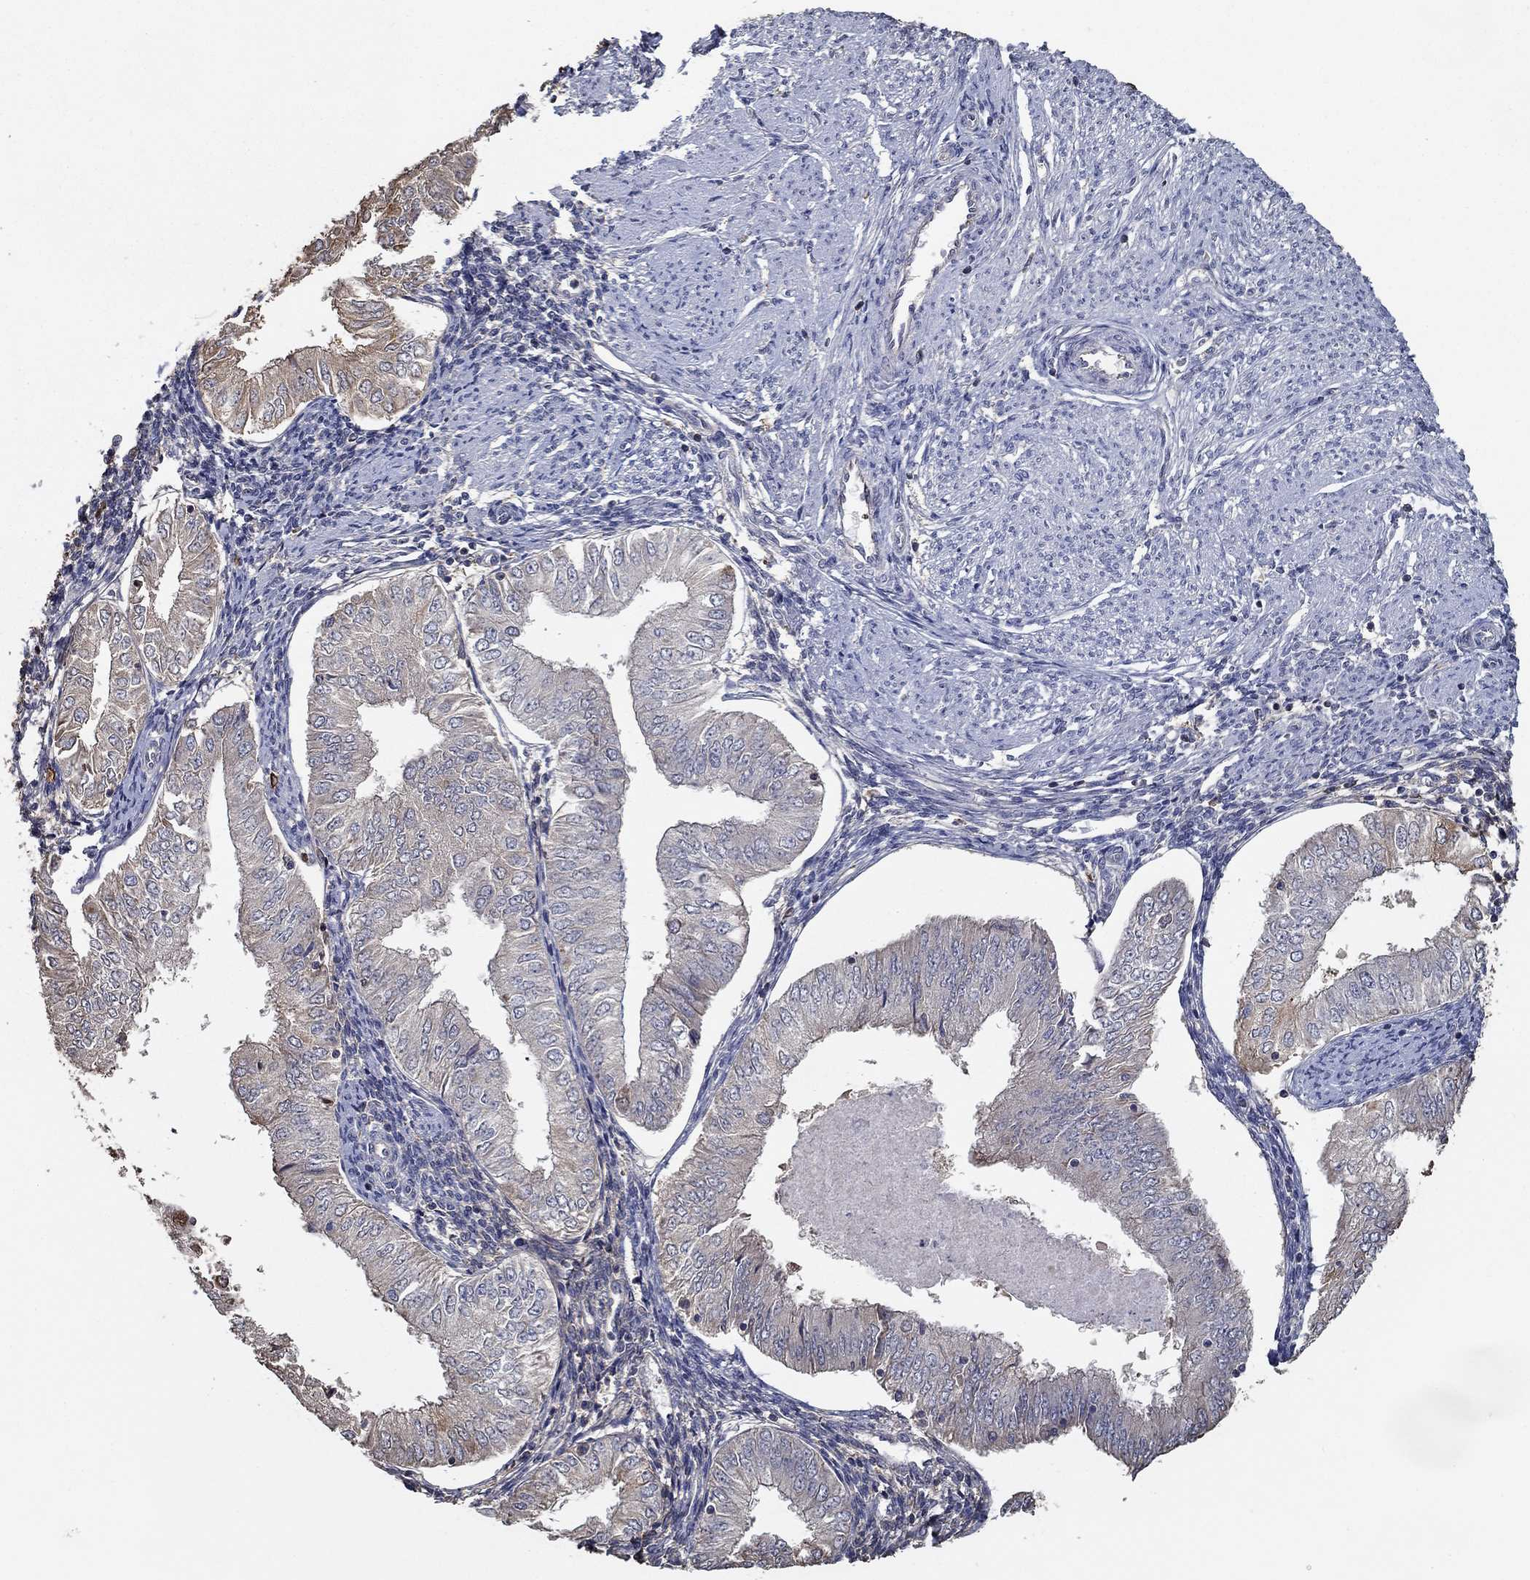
{"staining": {"intensity": "negative", "quantity": "none", "location": "none"}, "tissue": "endometrial cancer", "cell_type": "Tumor cells", "image_type": "cancer", "snomed": [{"axis": "morphology", "description": "Adenocarcinoma, NOS"}, {"axis": "topography", "description": "Endometrium"}], "caption": "DAB (3,3'-diaminobenzidine) immunohistochemical staining of endometrial cancer (adenocarcinoma) exhibits no significant positivity in tumor cells.", "gene": "IL10", "patient": {"sex": "female", "age": 53}}